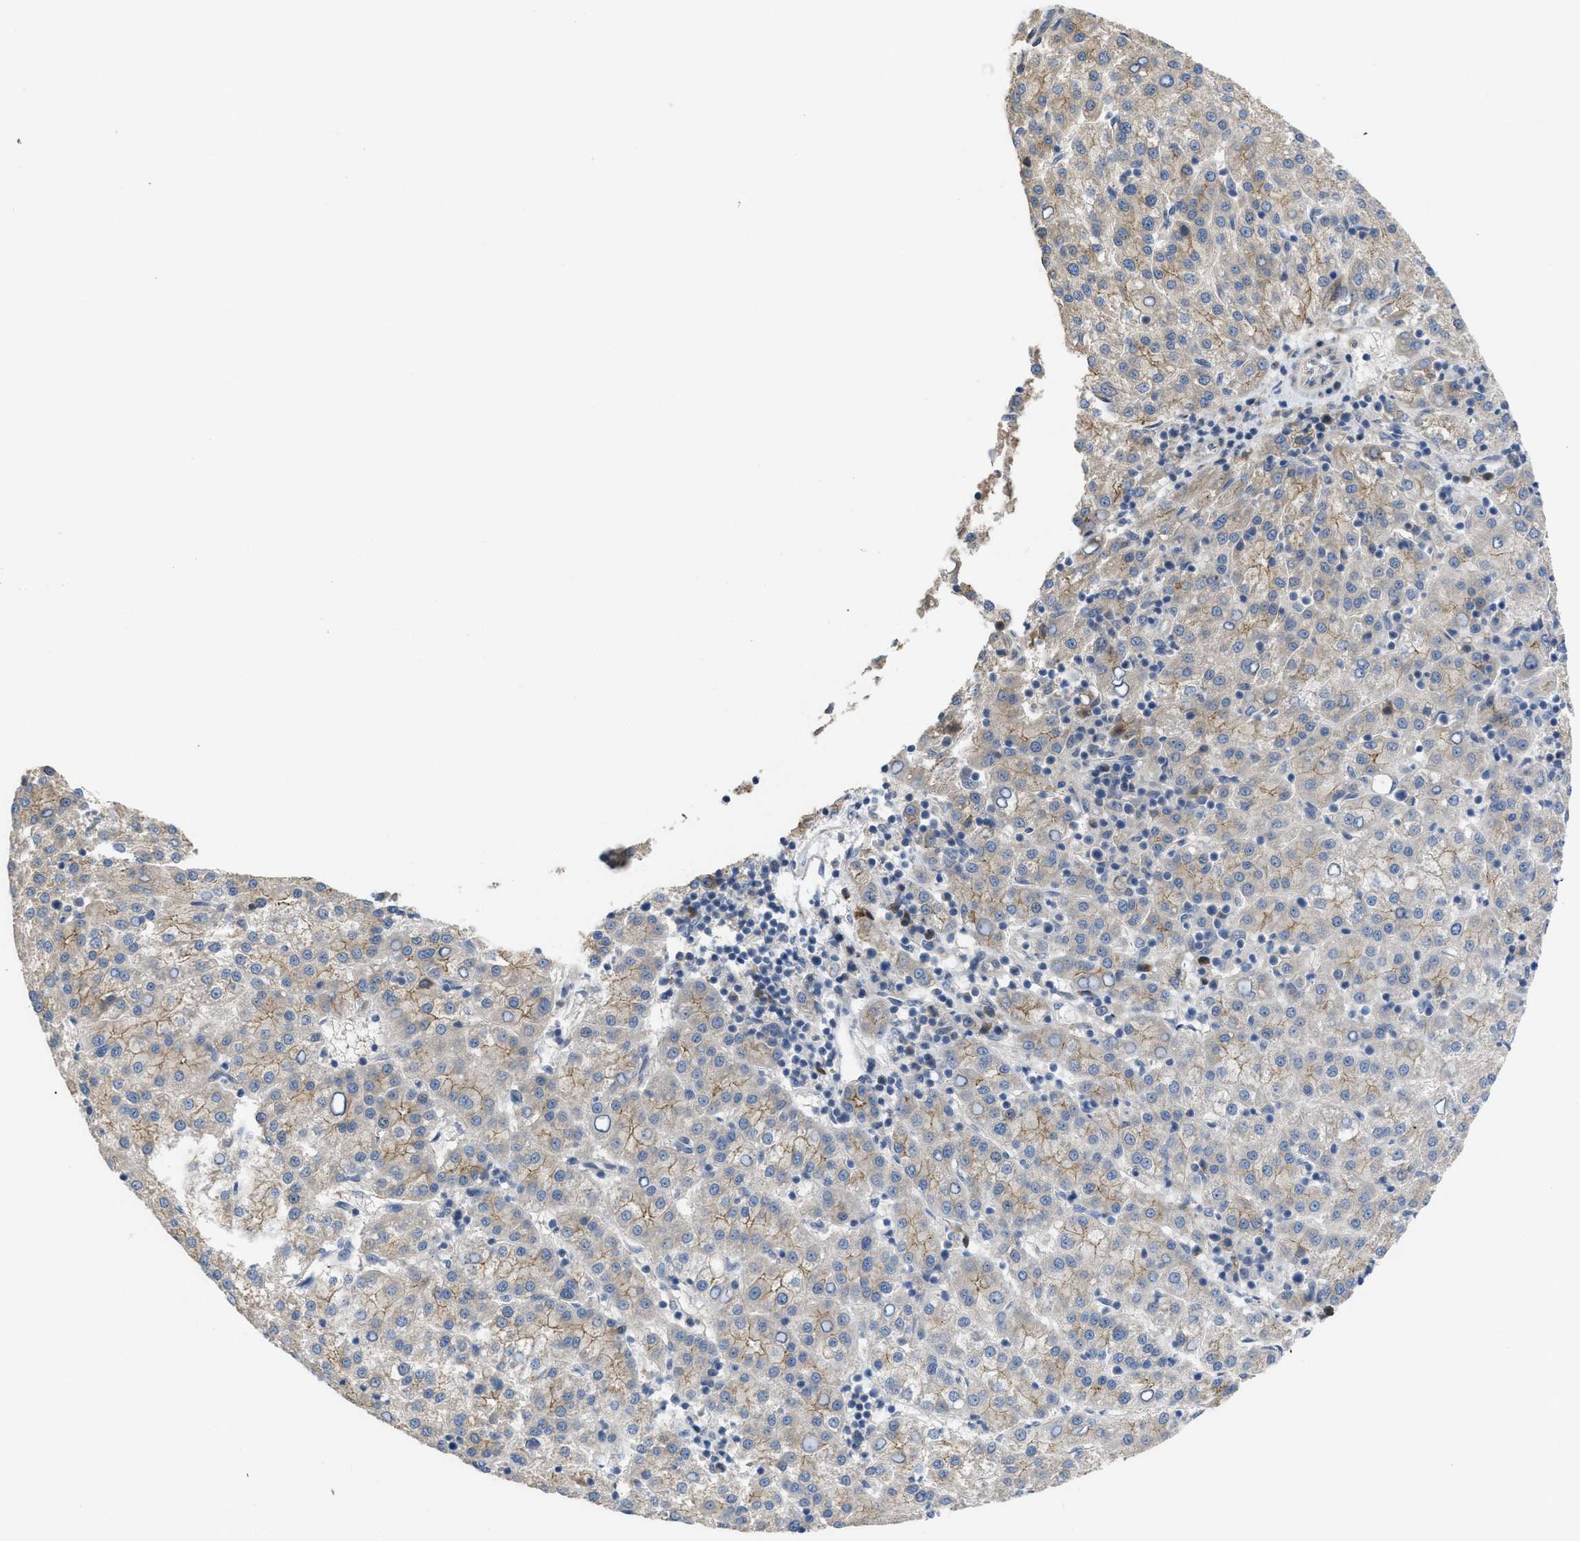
{"staining": {"intensity": "weak", "quantity": ">75%", "location": "cytoplasmic/membranous"}, "tissue": "liver cancer", "cell_type": "Tumor cells", "image_type": "cancer", "snomed": [{"axis": "morphology", "description": "Carcinoma, Hepatocellular, NOS"}, {"axis": "topography", "description": "Liver"}], "caption": "Weak cytoplasmic/membranous staining for a protein is identified in approximately >75% of tumor cells of liver cancer using immunohistochemistry.", "gene": "CDPF1", "patient": {"sex": "female", "age": 58}}